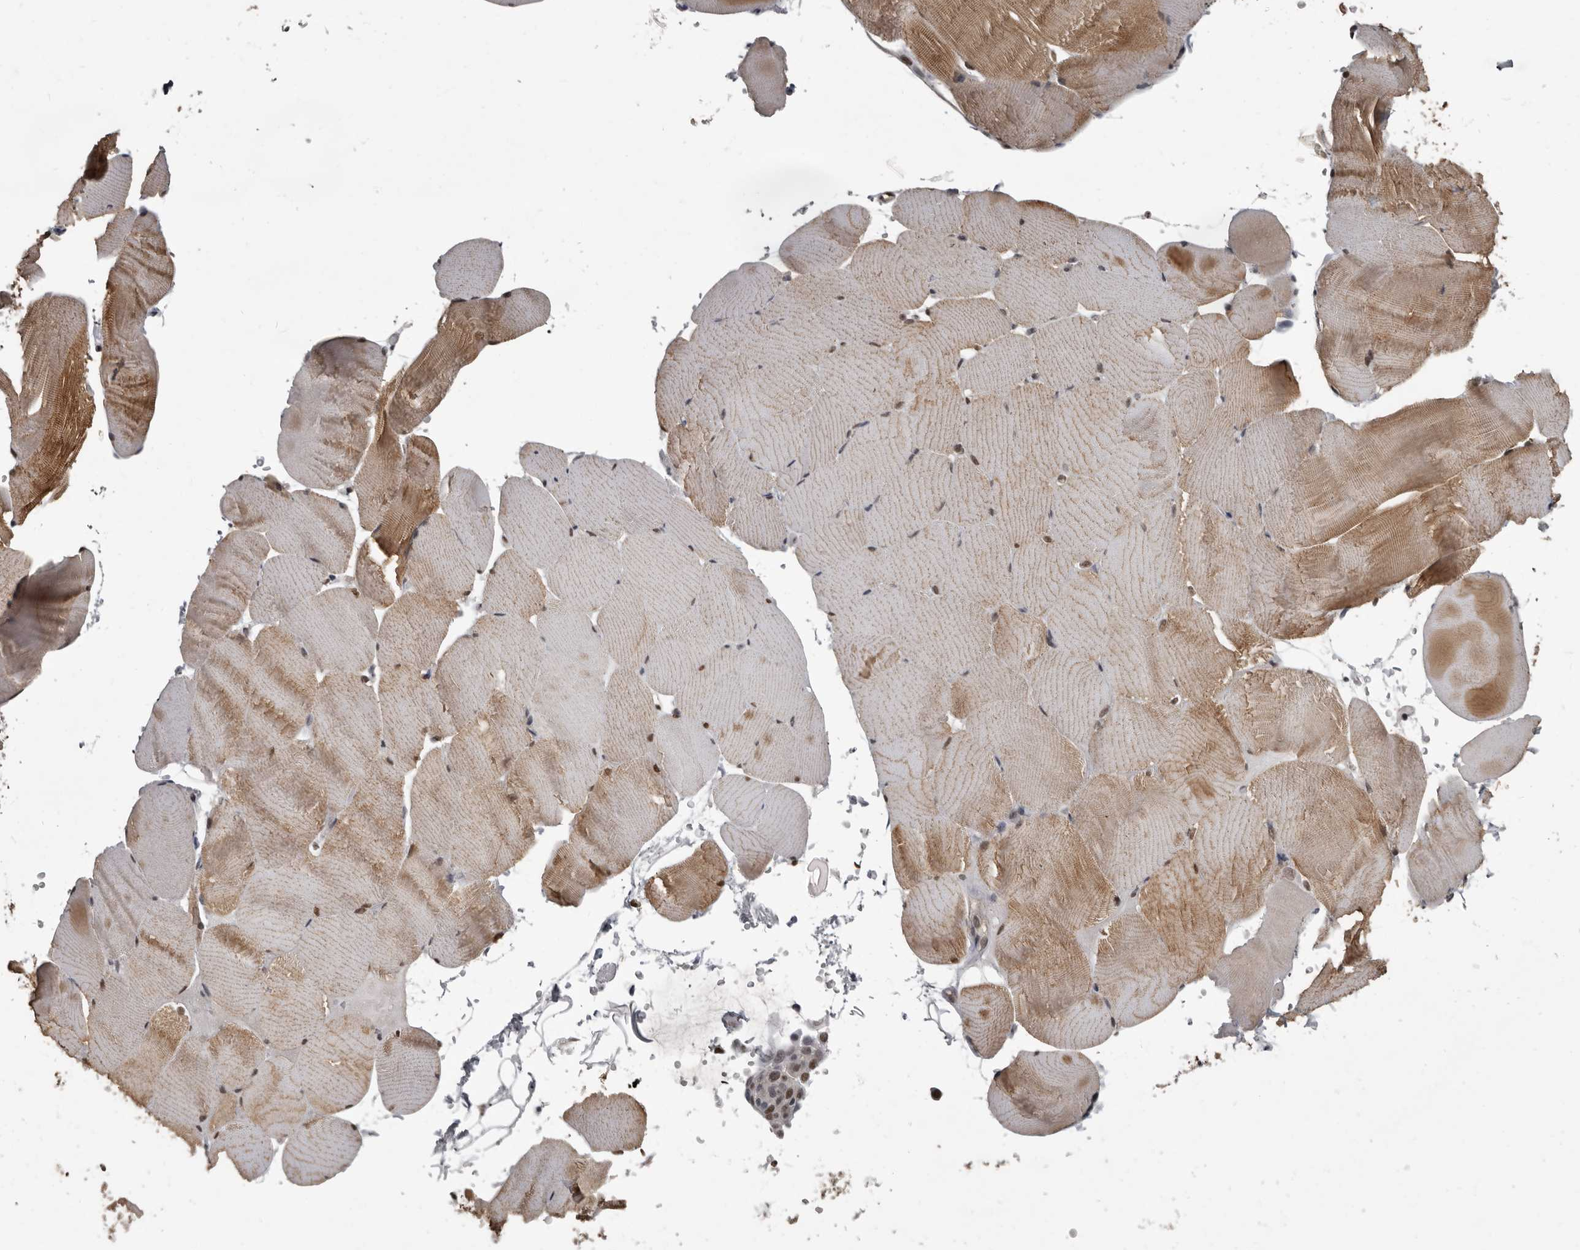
{"staining": {"intensity": "moderate", "quantity": "25%-75%", "location": "cytoplasmic/membranous,nuclear"}, "tissue": "skeletal muscle", "cell_type": "Myocytes", "image_type": "normal", "snomed": [{"axis": "morphology", "description": "Normal tissue, NOS"}, {"axis": "topography", "description": "Skeletal muscle"}, {"axis": "topography", "description": "Parathyroid gland"}], "caption": "A brown stain shows moderate cytoplasmic/membranous,nuclear expression of a protein in myocytes of unremarkable skeletal muscle.", "gene": "CHD1L", "patient": {"sex": "female", "age": 37}}